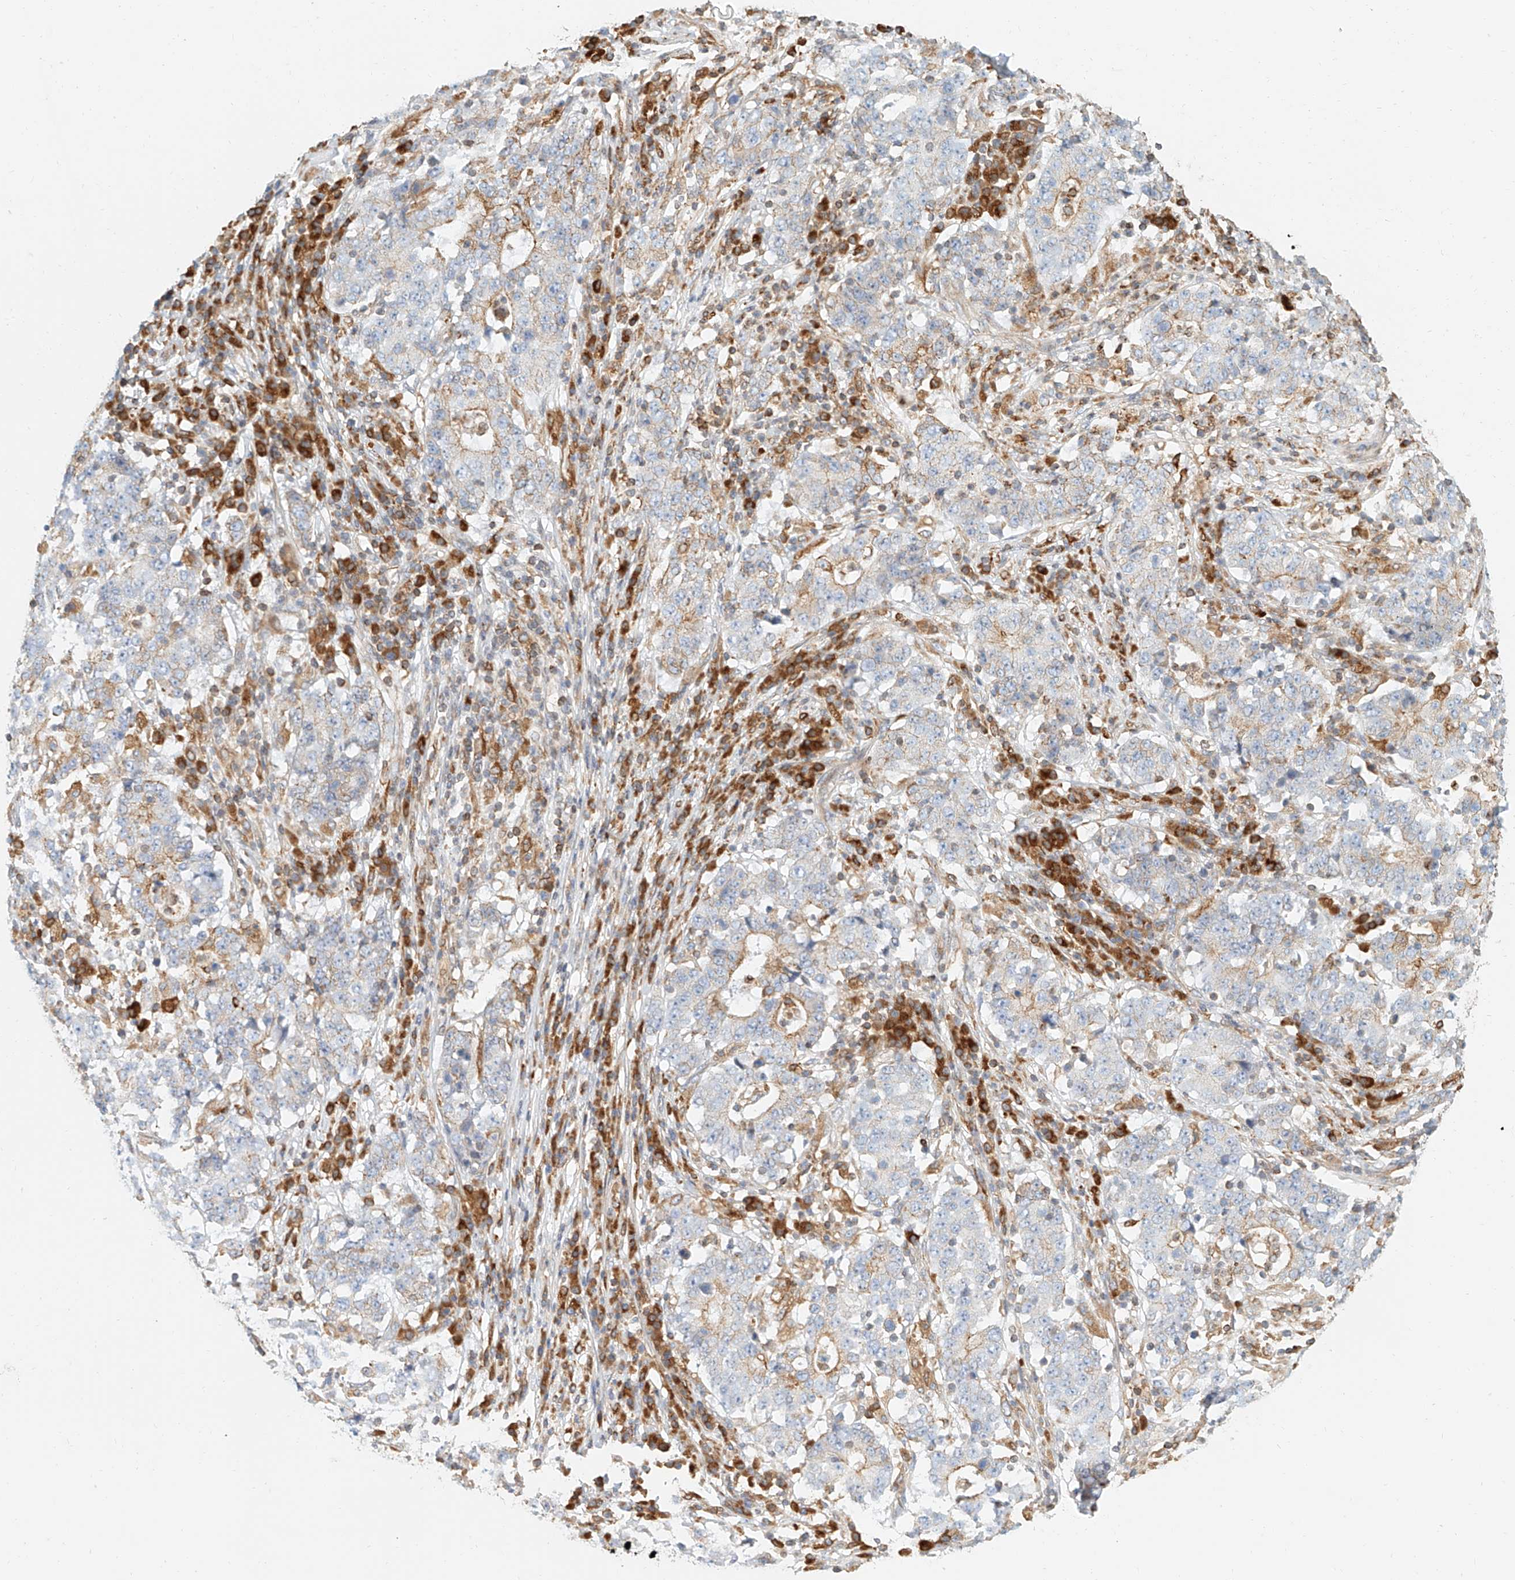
{"staining": {"intensity": "weak", "quantity": "<25%", "location": "cytoplasmic/membranous"}, "tissue": "stomach cancer", "cell_type": "Tumor cells", "image_type": "cancer", "snomed": [{"axis": "morphology", "description": "Adenocarcinoma, NOS"}, {"axis": "topography", "description": "Stomach"}], "caption": "IHC image of neoplastic tissue: human stomach cancer (adenocarcinoma) stained with DAB demonstrates no significant protein staining in tumor cells.", "gene": "DHRS7", "patient": {"sex": "male", "age": 59}}